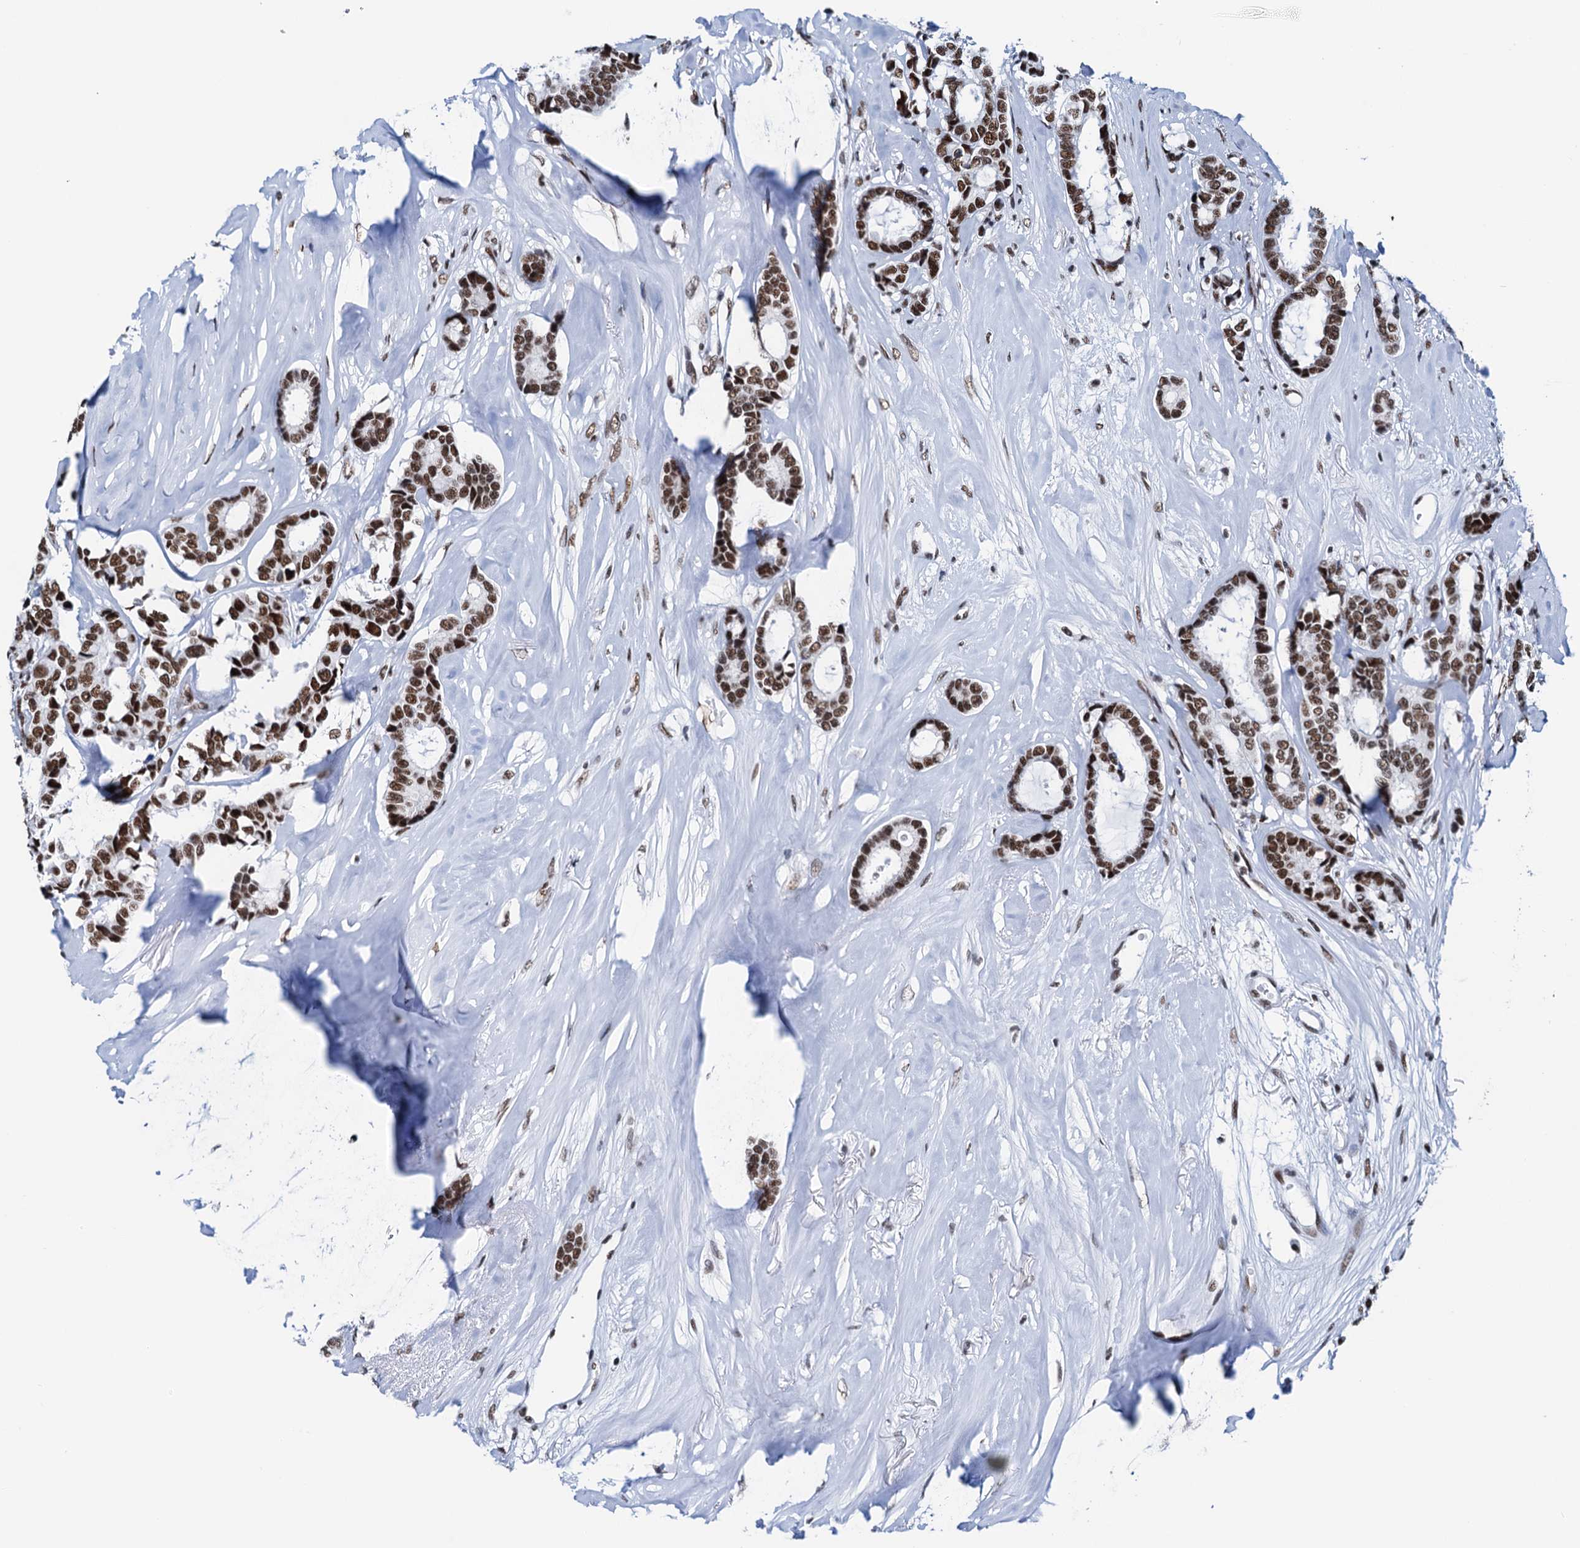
{"staining": {"intensity": "strong", "quantity": ">75%", "location": "nuclear"}, "tissue": "breast cancer", "cell_type": "Tumor cells", "image_type": "cancer", "snomed": [{"axis": "morphology", "description": "Duct carcinoma"}, {"axis": "topography", "description": "Breast"}], "caption": "Breast invasive ductal carcinoma tissue displays strong nuclear positivity in about >75% of tumor cells", "gene": "SLTM", "patient": {"sex": "female", "age": 87}}